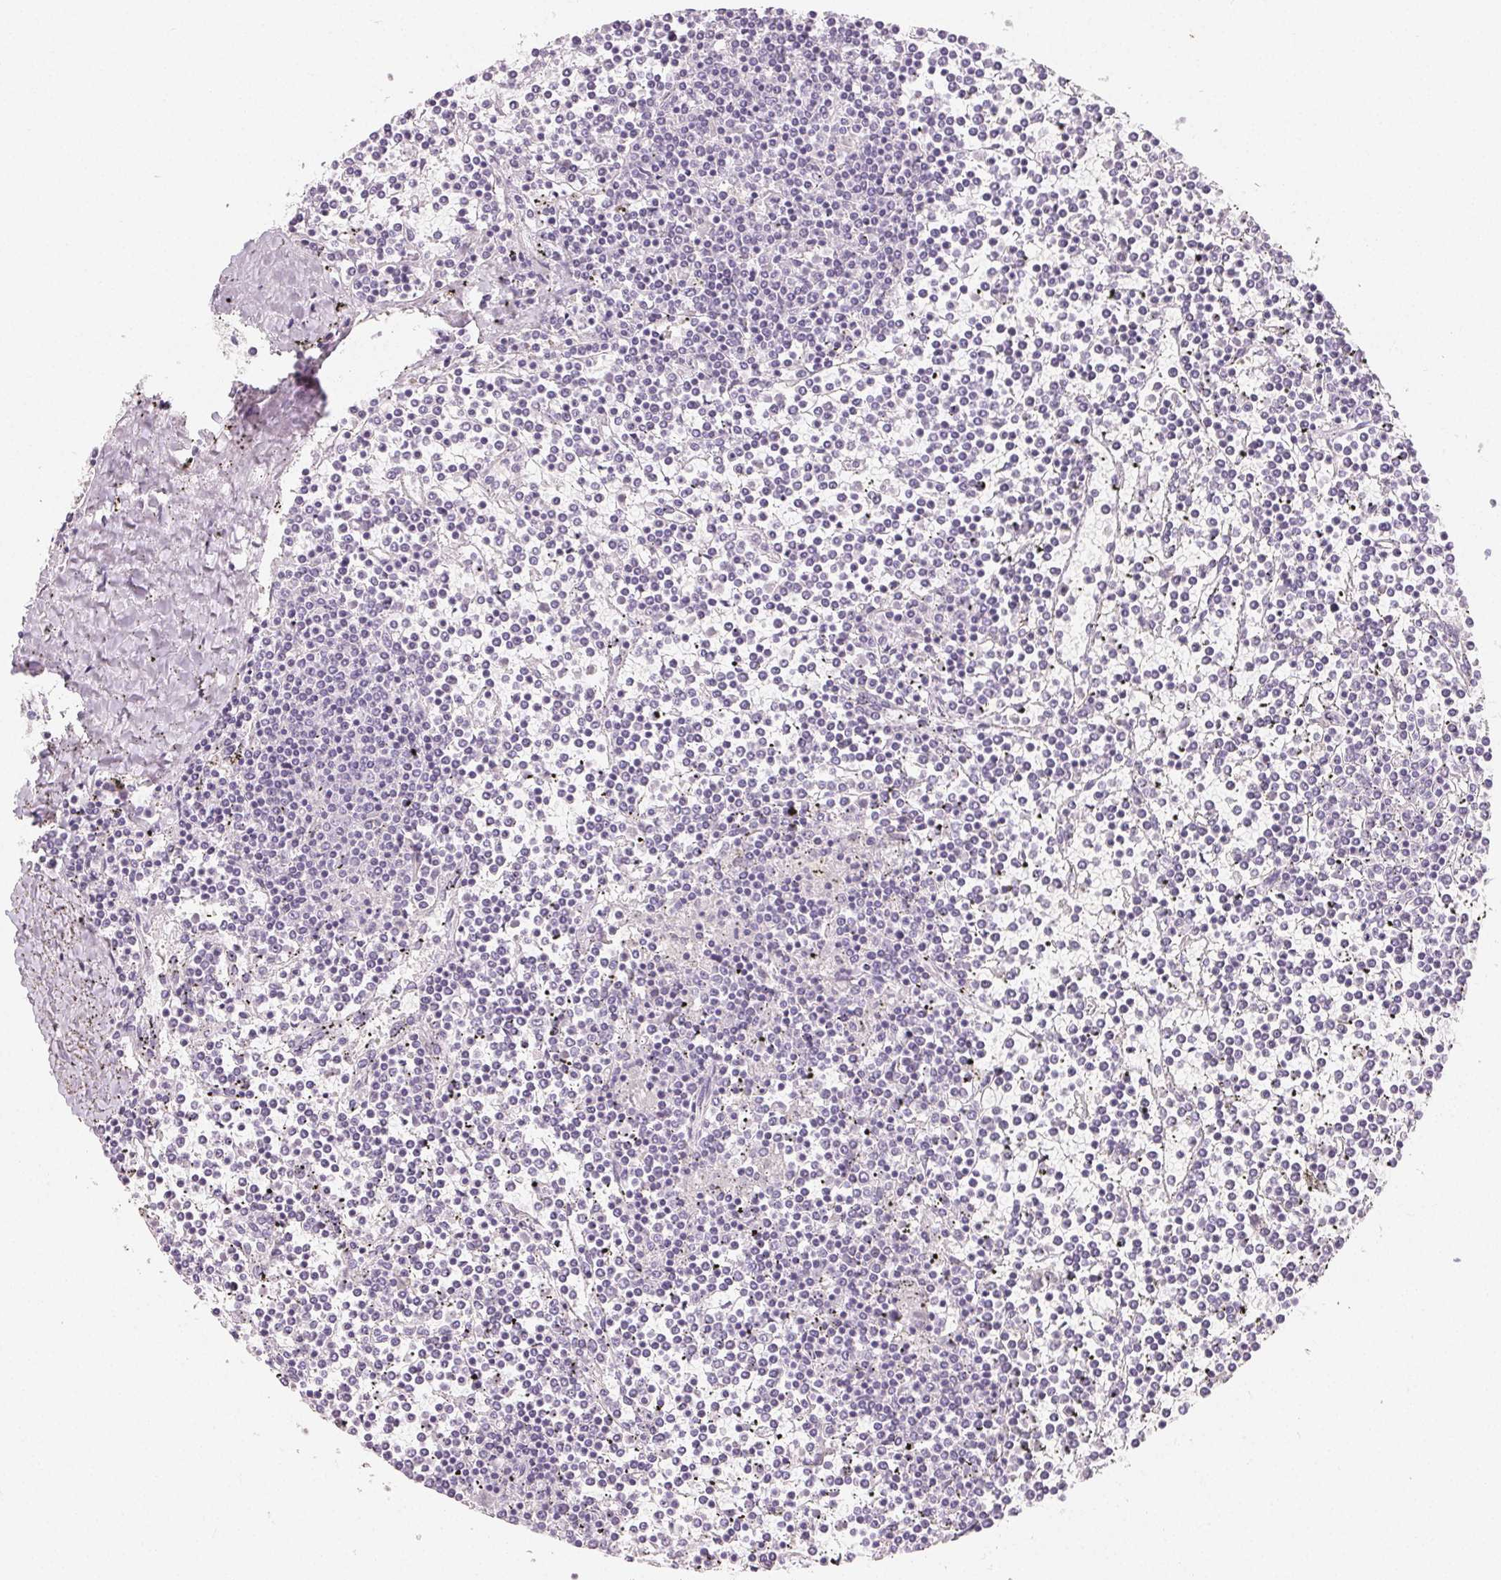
{"staining": {"intensity": "negative", "quantity": "none", "location": "none"}, "tissue": "lymphoma", "cell_type": "Tumor cells", "image_type": "cancer", "snomed": [{"axis": "morphology", "description": "Malignant lymphoma, non-Hodgkin's type, Low grade"}, {"axis": "topography", "description": "Spleen"}], "caption": "High magnification brightfield microscopy of lymphoma stained with DAB (brown) and counterstained with hematoxylin (blue): tumor cells show no significant staining.", "gene": "MIOX", "patient": {"sex": "female", "age": 19}}